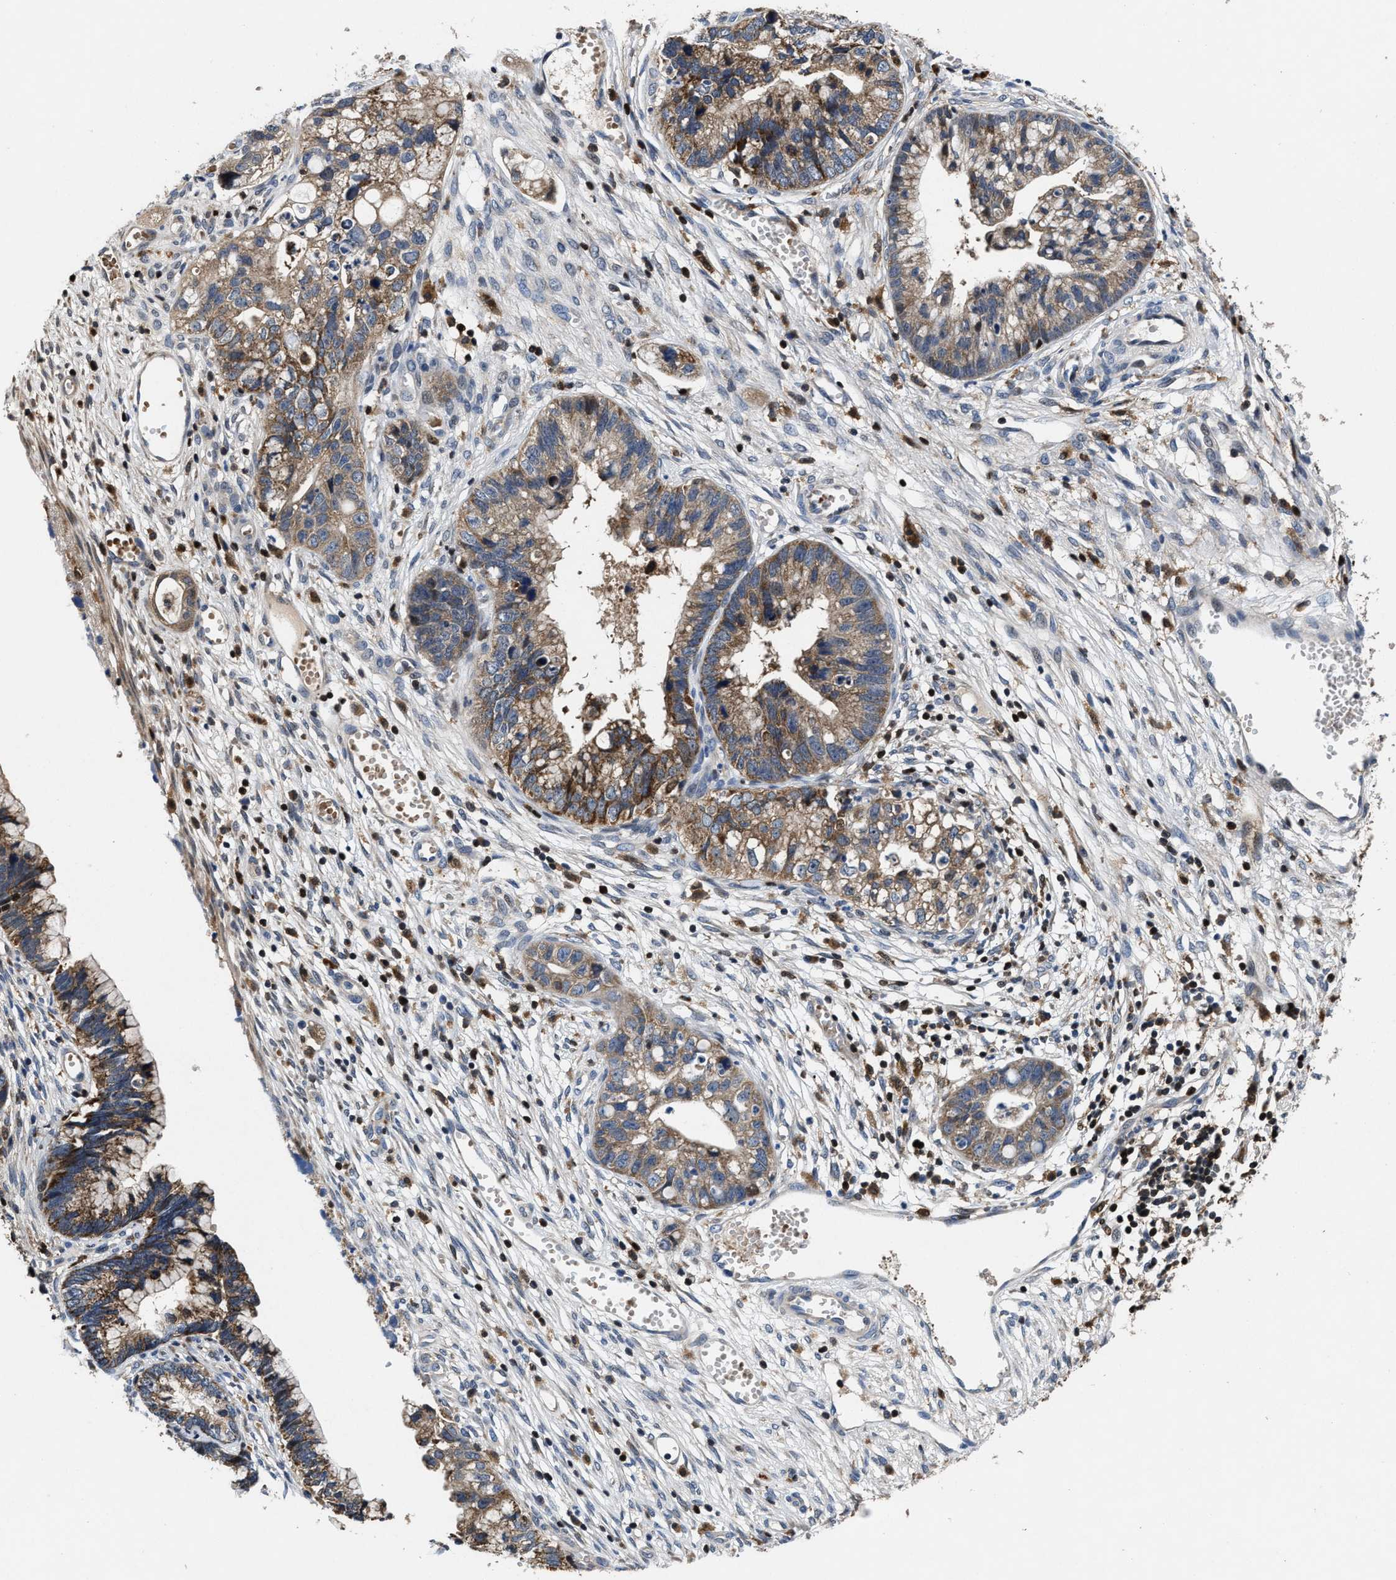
{"staining": {"intensity": "strong", "quantity": ">75%", "location": "cytoplasmic/membranous"}, "tissue": "cervical cancer", "cell_type": "Tumor cells", "image_type": "cancer", "snomed": [{"axis": "morphology", "description": "Adenocarcinoma, NOS"}, {"axis": "topography", "description": "Cervix"}], "caption": "Brown immunohistochemical staining in cervical cancer exhibits strong cytoplasmic/membranous positivity in approximately >75% of tumor cells.", "gene": "RGS10", "patient": {"sex": "female", "age": 44}}